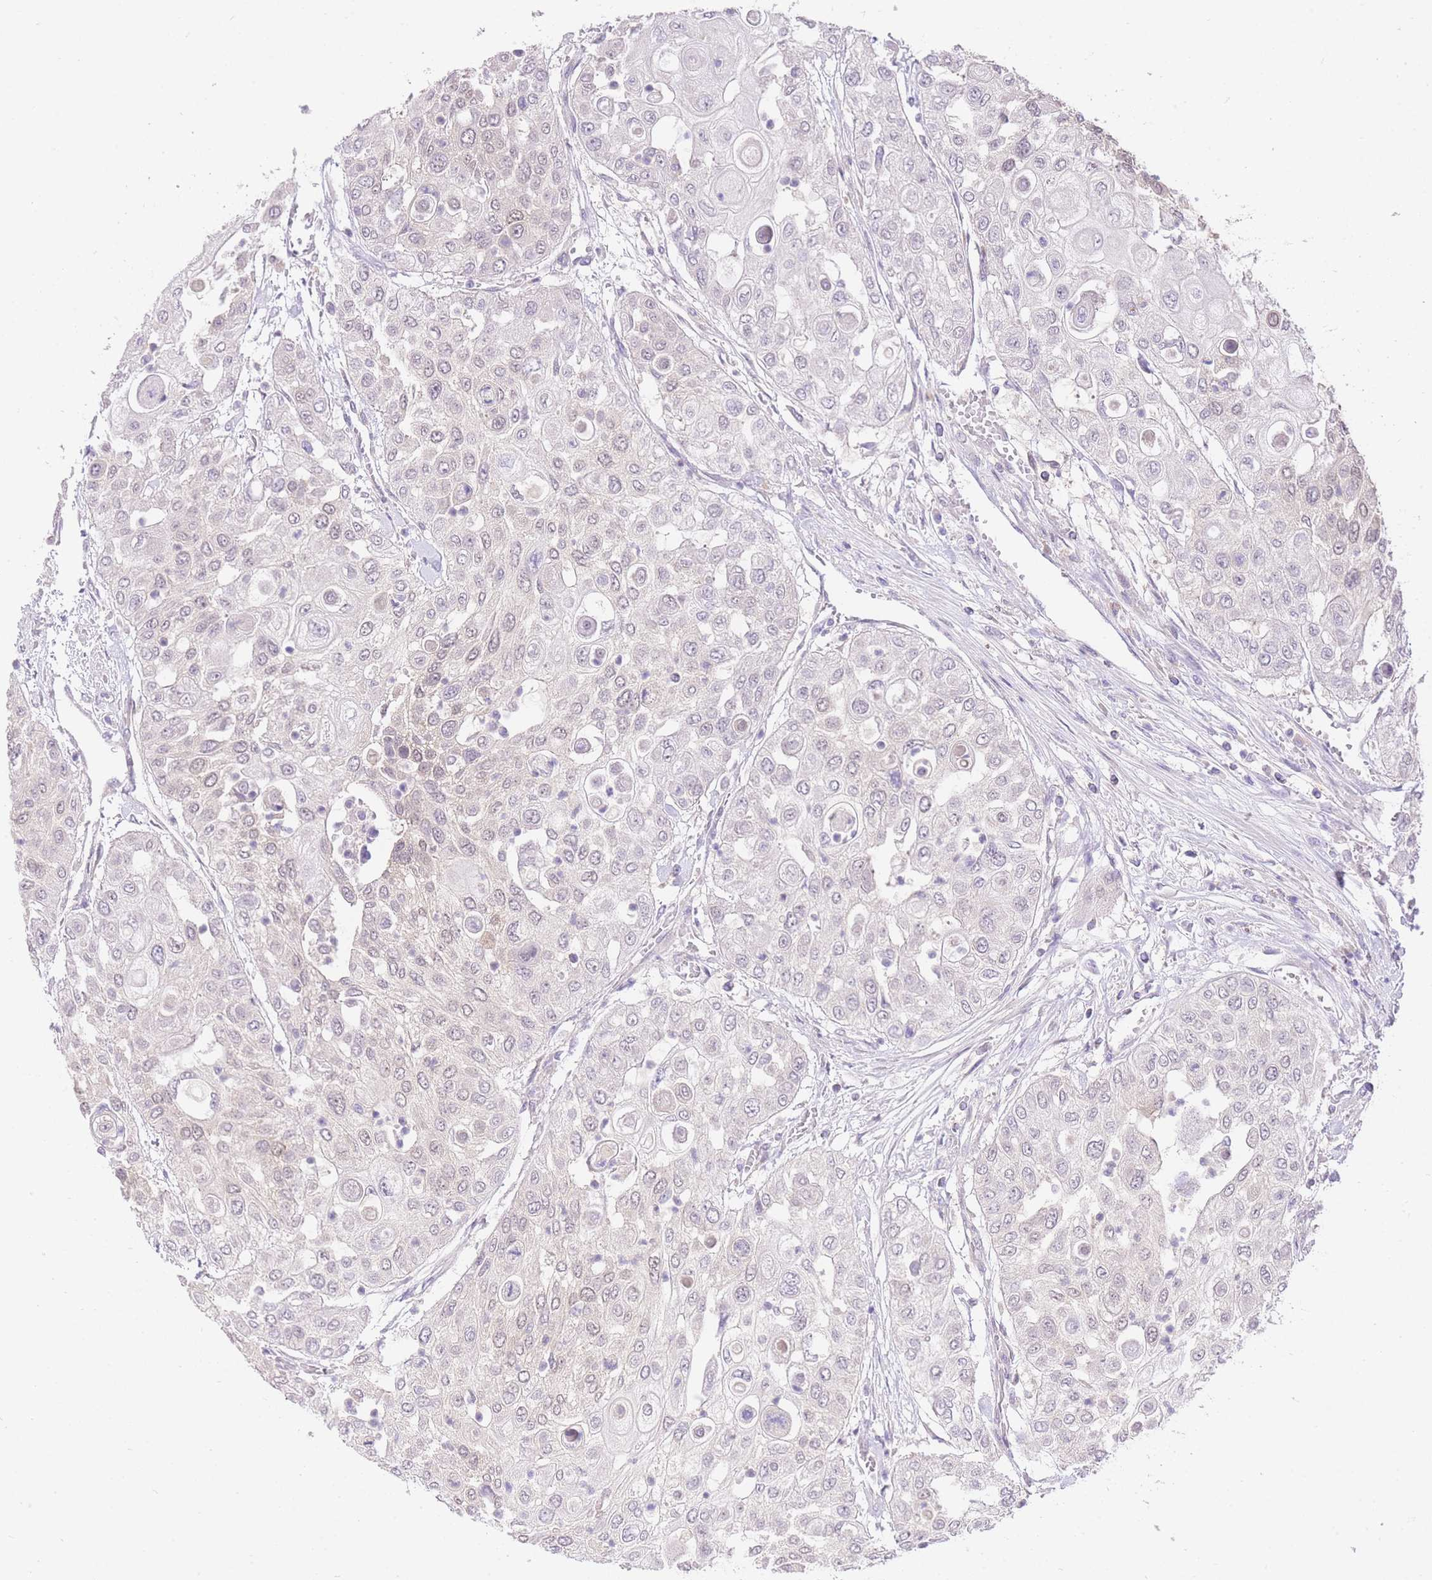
{"staining": {"intensity": "negative", "quantity": "none", "location": "none"}, "tissue": "urothelial cancer", "cell_type": "Tumor cells", "image_type": "cancer", "snomed": [{"axis": "morphology", "description": "Urothelial carcinoma, High grade"}, {"axis": "topography", "description": "Urinary bladder"}], "caption": "This is a micrograph of immunohistochemistry (IHC) staining of high-grade urothelial carcinoma, which shows no staining in tumor cells.", "gene": "UBXN7", "patient": {"sex": "female", "age": 79}}